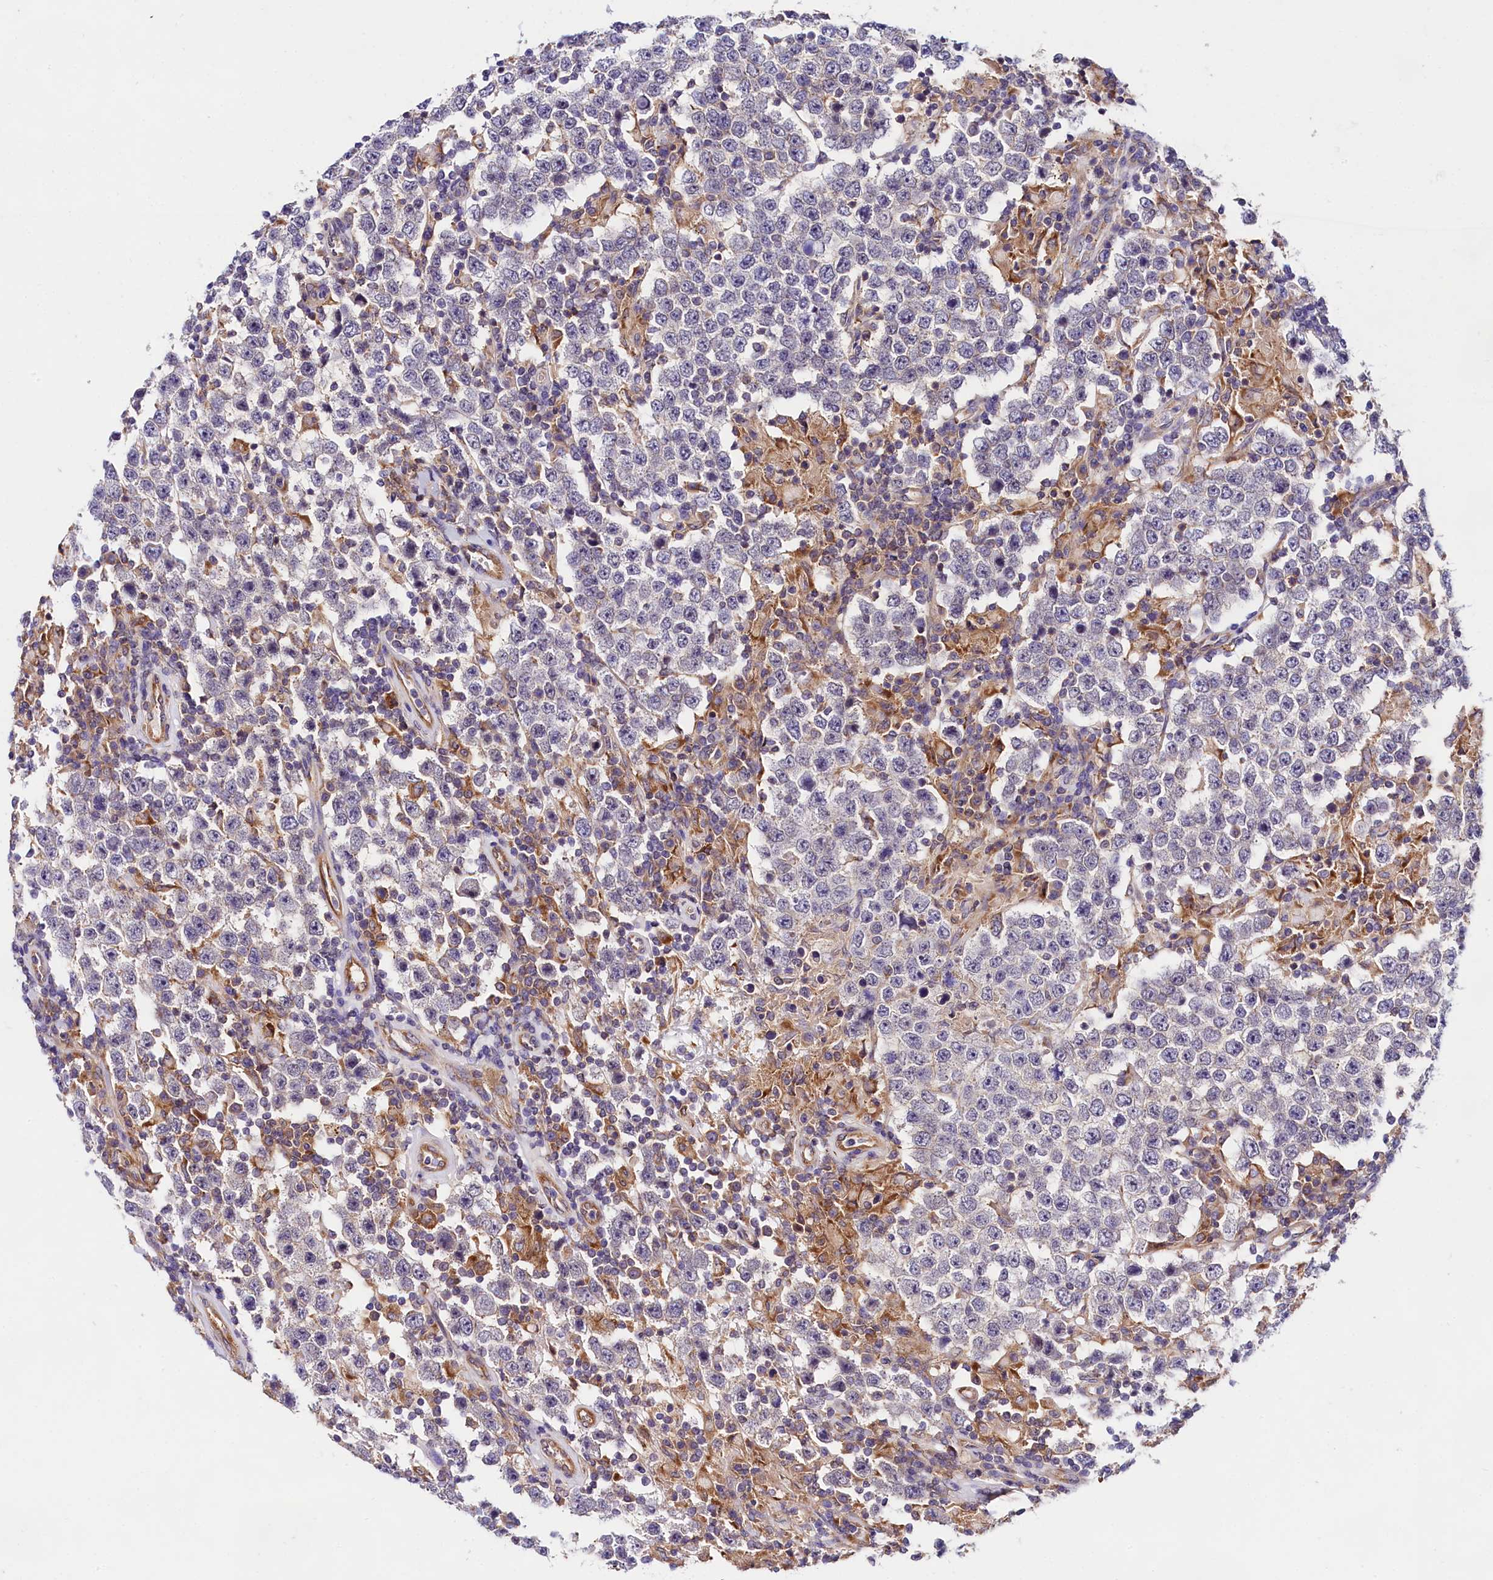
{"staining": {"intensity": "negative", "quantity": "none", "location": "none"}, "tissue": "testis cancer", "cell_type": "Tumor cells", "image_type": "cancer", "snomed": [{"axis": "morphology", "description": "Normal tissue, NOS"}, {"axis": "morphology", "description": "Urothelial carcinoma, High grade"}, {"axis": "morphology", "description": "Seminoma, NOS"}, {"axis": "morphology", "description": "Carcinoma, Embryonal, NOS"}, {"axis": "topography", "description": "Urinary bladder"}, {"axis": "topography", "description": "Testis"}], "caption": "The immunohistochemistry (IHC) image has no significant staining in tumor cells of testis cancer tissue.", "gene": "OAS3", "patient": {"sex": "male", "age": 41}}